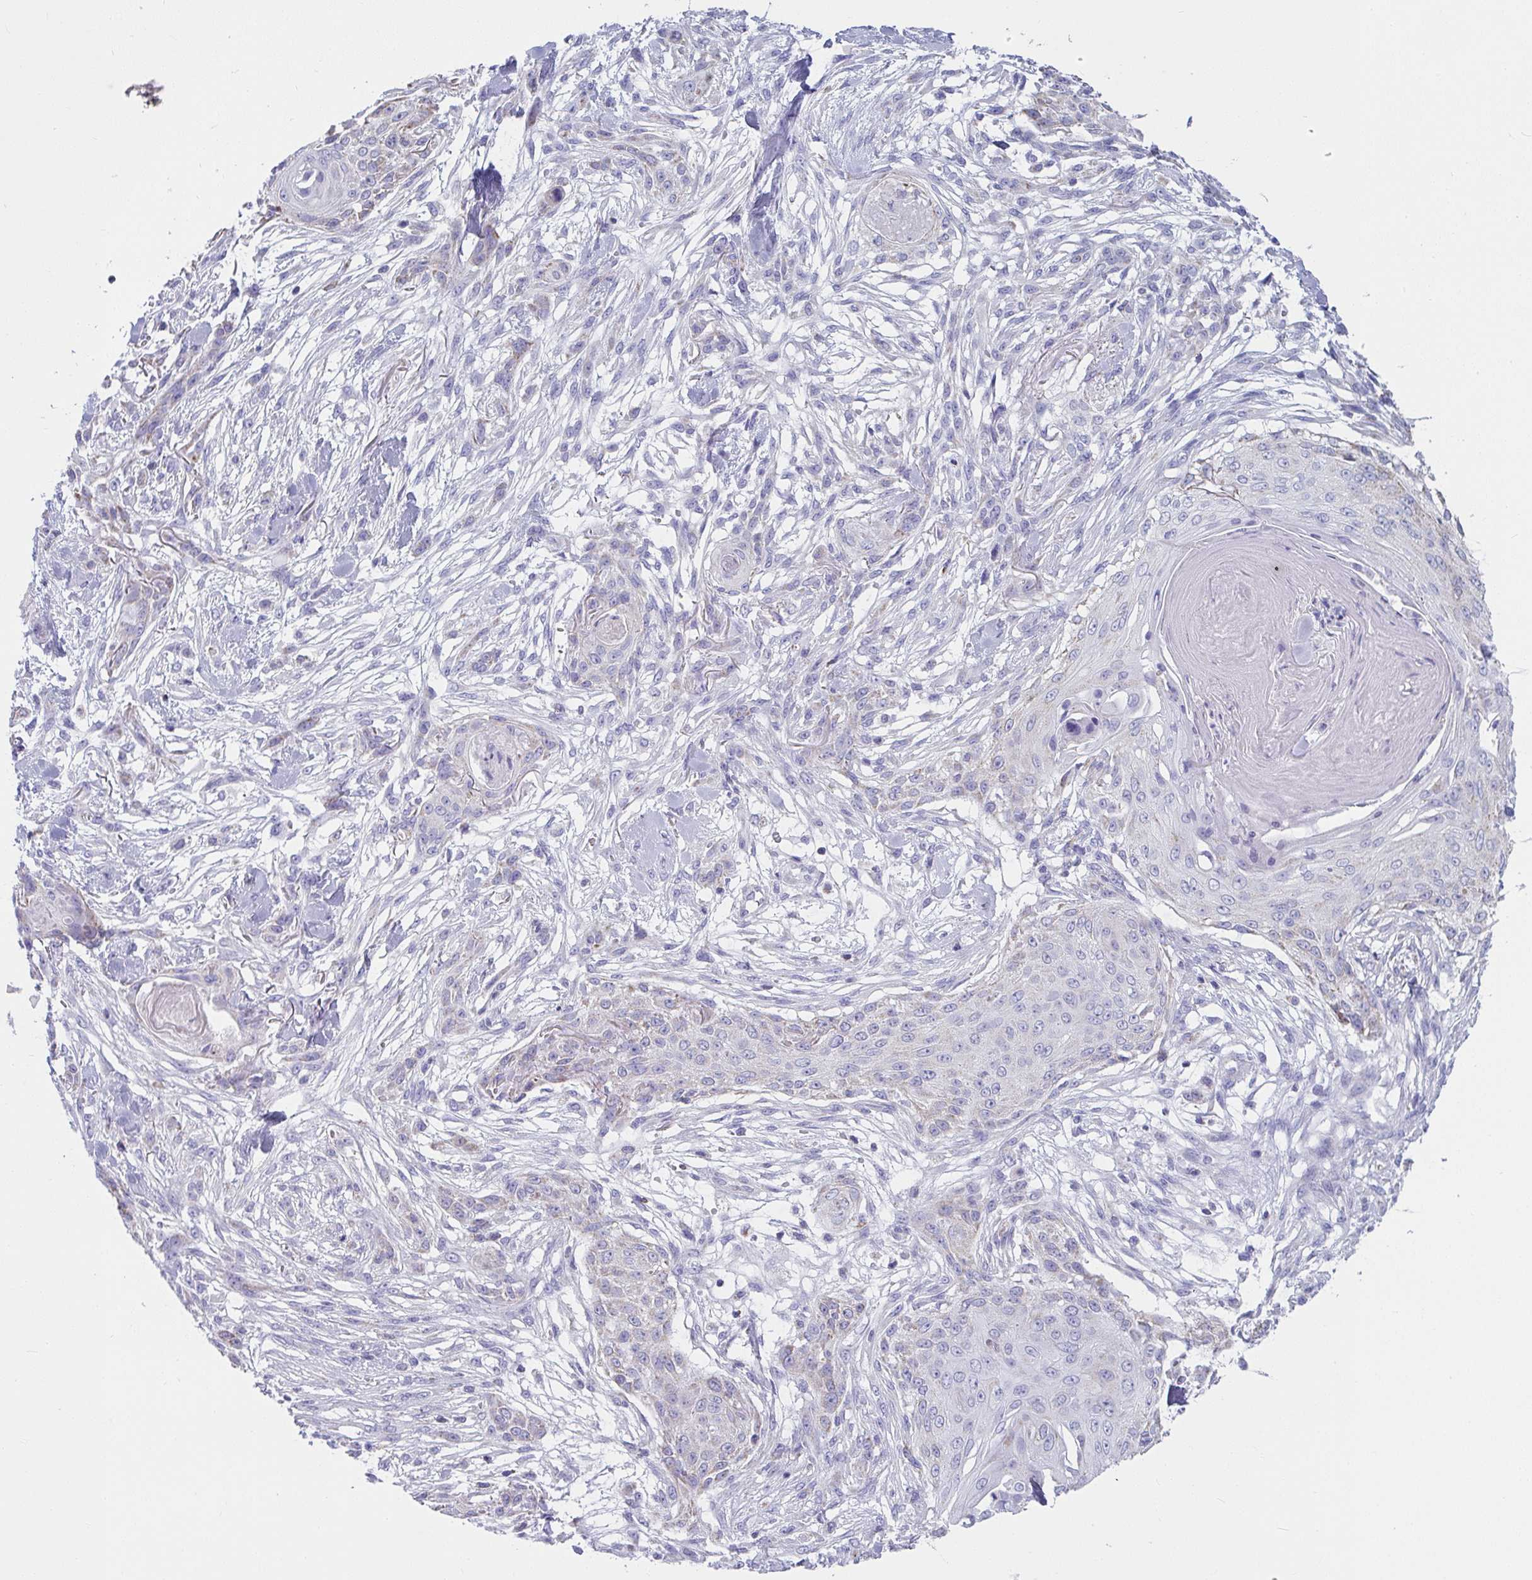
{"staining": {"intensity": "negative", "quantity": "none", "location": "none"}, "tissue": "skin cancer", "cell_type": "Tumor cells", "image_type": "cancer", "snomed": [{"axis": "morphology", "description": "Squamous cell carcinoma, NOS"}, {"axis": "topography", "description": "Skin"}], "caption": "DAB immunohistochemical staining of skin squamous cell carcinoma reveals no significant staining in tumor cells.", "gene": "SLC6A1", "patient": {"sex": "female", "age": 59}}